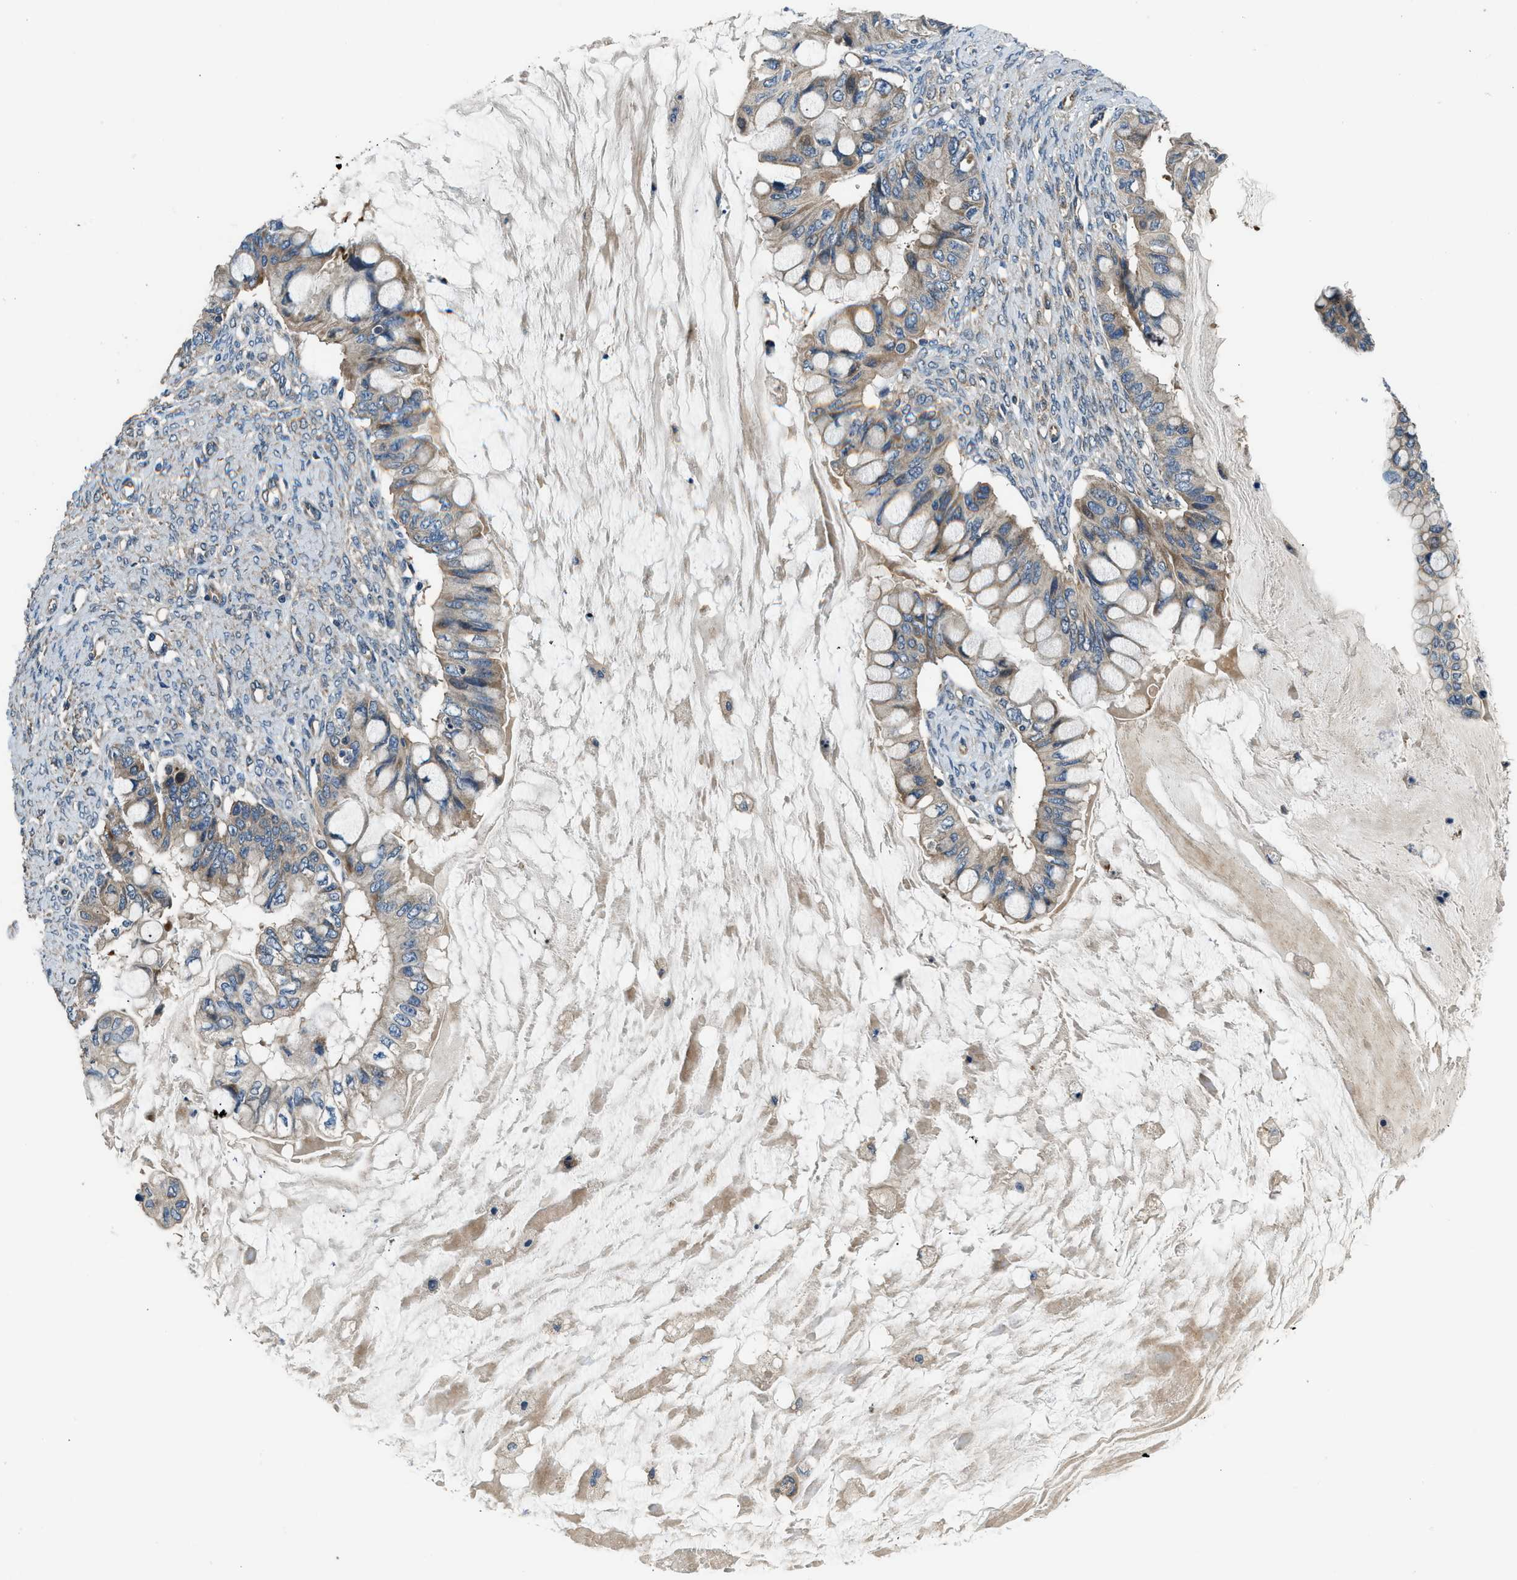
{"staining": {"intensity": "moderate", "quantity": ">75%", "location": "cytoplasmic/membranous"}, "tissue": "ovarian cancer", "cell_type": "Tumor cells", "image_type": "cancer", "snomed": [{"axis": "morphology", "description": "Cystadenocarcinoma, mucinous, NOS"}, {"axis": "topography", "description": "Ovary"}], "caption": "Brown immunohistochemical staining in human ovarian cancer displays moderate cytoplasmic/membranous positivity in approximately >75% of tumor cells.", "gene": "IL3RA", "patient": {"sex": "female", "age": 80}}